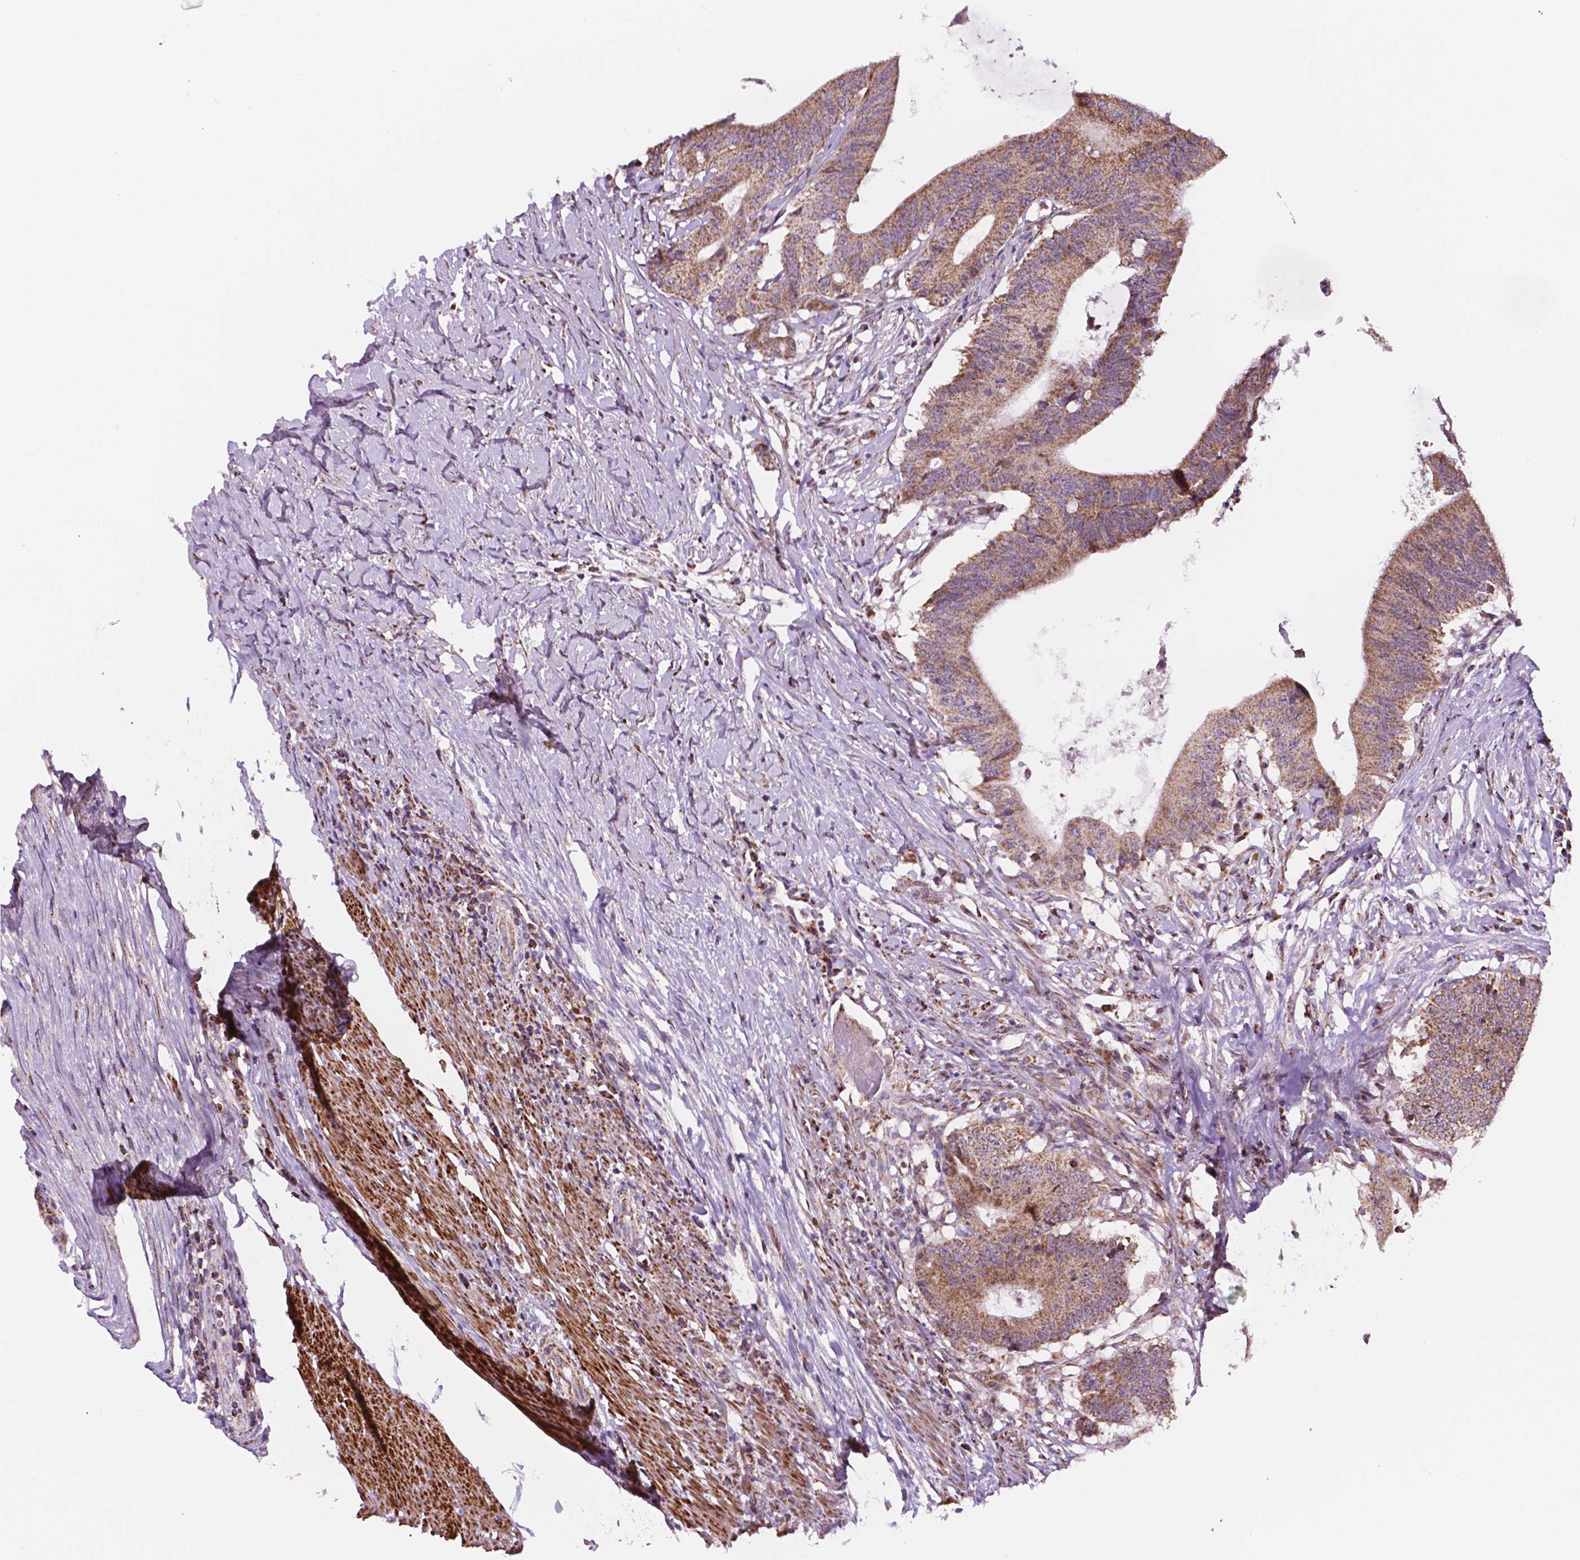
{"staining": {"intensity": "moderate", "quantity": ">75%", "location": "cytoplasmic/membranous"}, "tissue": "colorectal cancer", "cell_type": "Tumor cells", "image_type": "cancer", "snomed": [{"axis": "morphology", "description": "Adenocarcinoma, NOS"}, {"axis": "topography", "description": "Colon"}], "caption": "A brown stain highlights moderate cytoplasmic/membranous expression of a protein in colorectal cancer tumor cells.", "gene": "GEMIN4", "patient": {"sex": "female", "age": 43}}